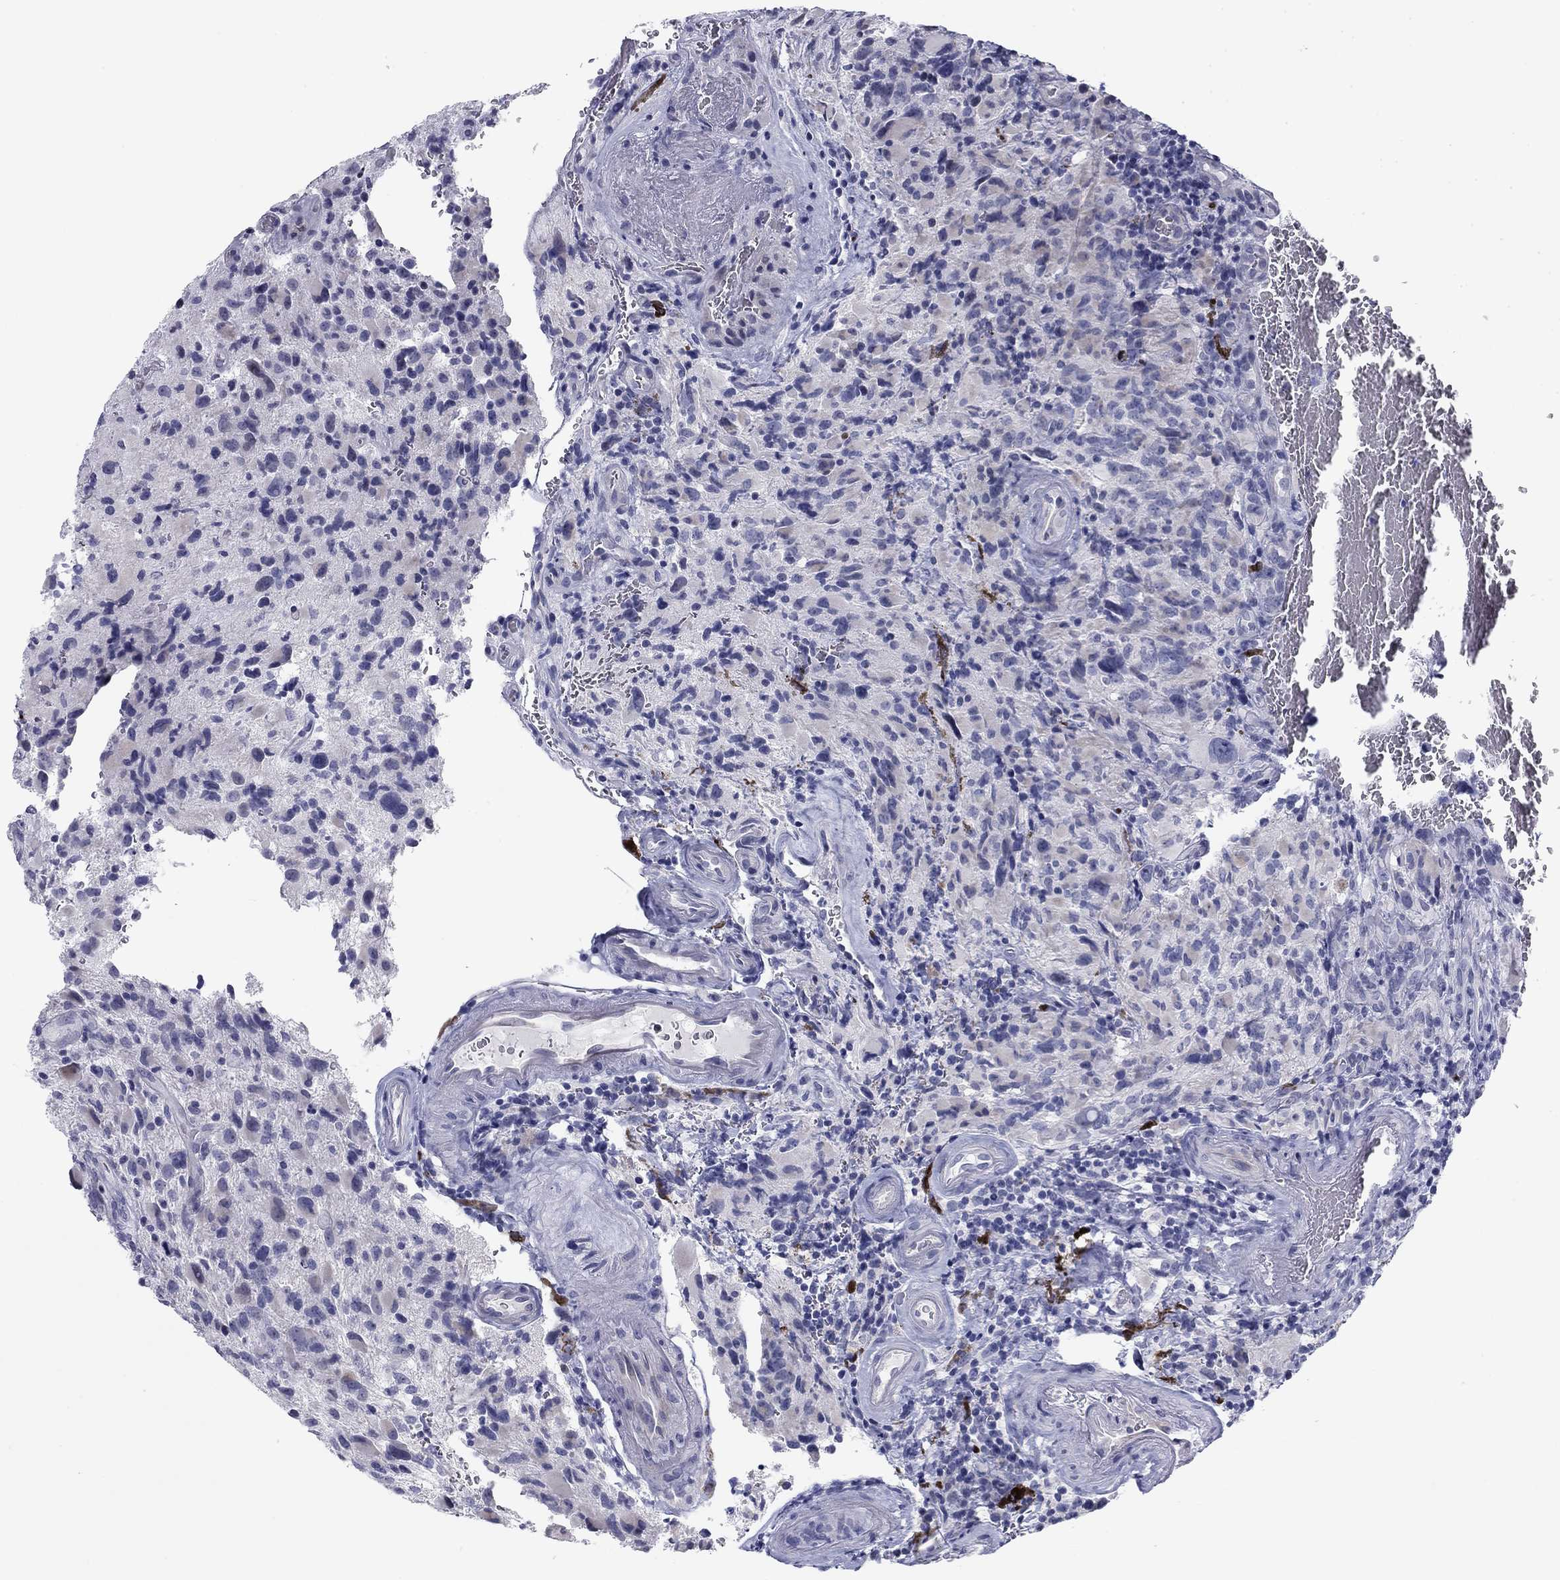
{"staining": {"intensity": "negative", "quantity": "none", "location": "none"}, "tissue": "glioma", "cell_type": "Tumor cells", "image_type": "cancer", "snomed": [{"axis": "morphology", "description": "Glioma, malignant, NOS"}, {"axis": "morphology", "description": "Glioma, malignant, High grade"}, {"axis": "topography", "description": "Brain"}], "caption": "IHC of glioma demonstrates no positivity in tumor cells.", "gene": "PRPH", "patient": {"sex": "female", "age": 71}}